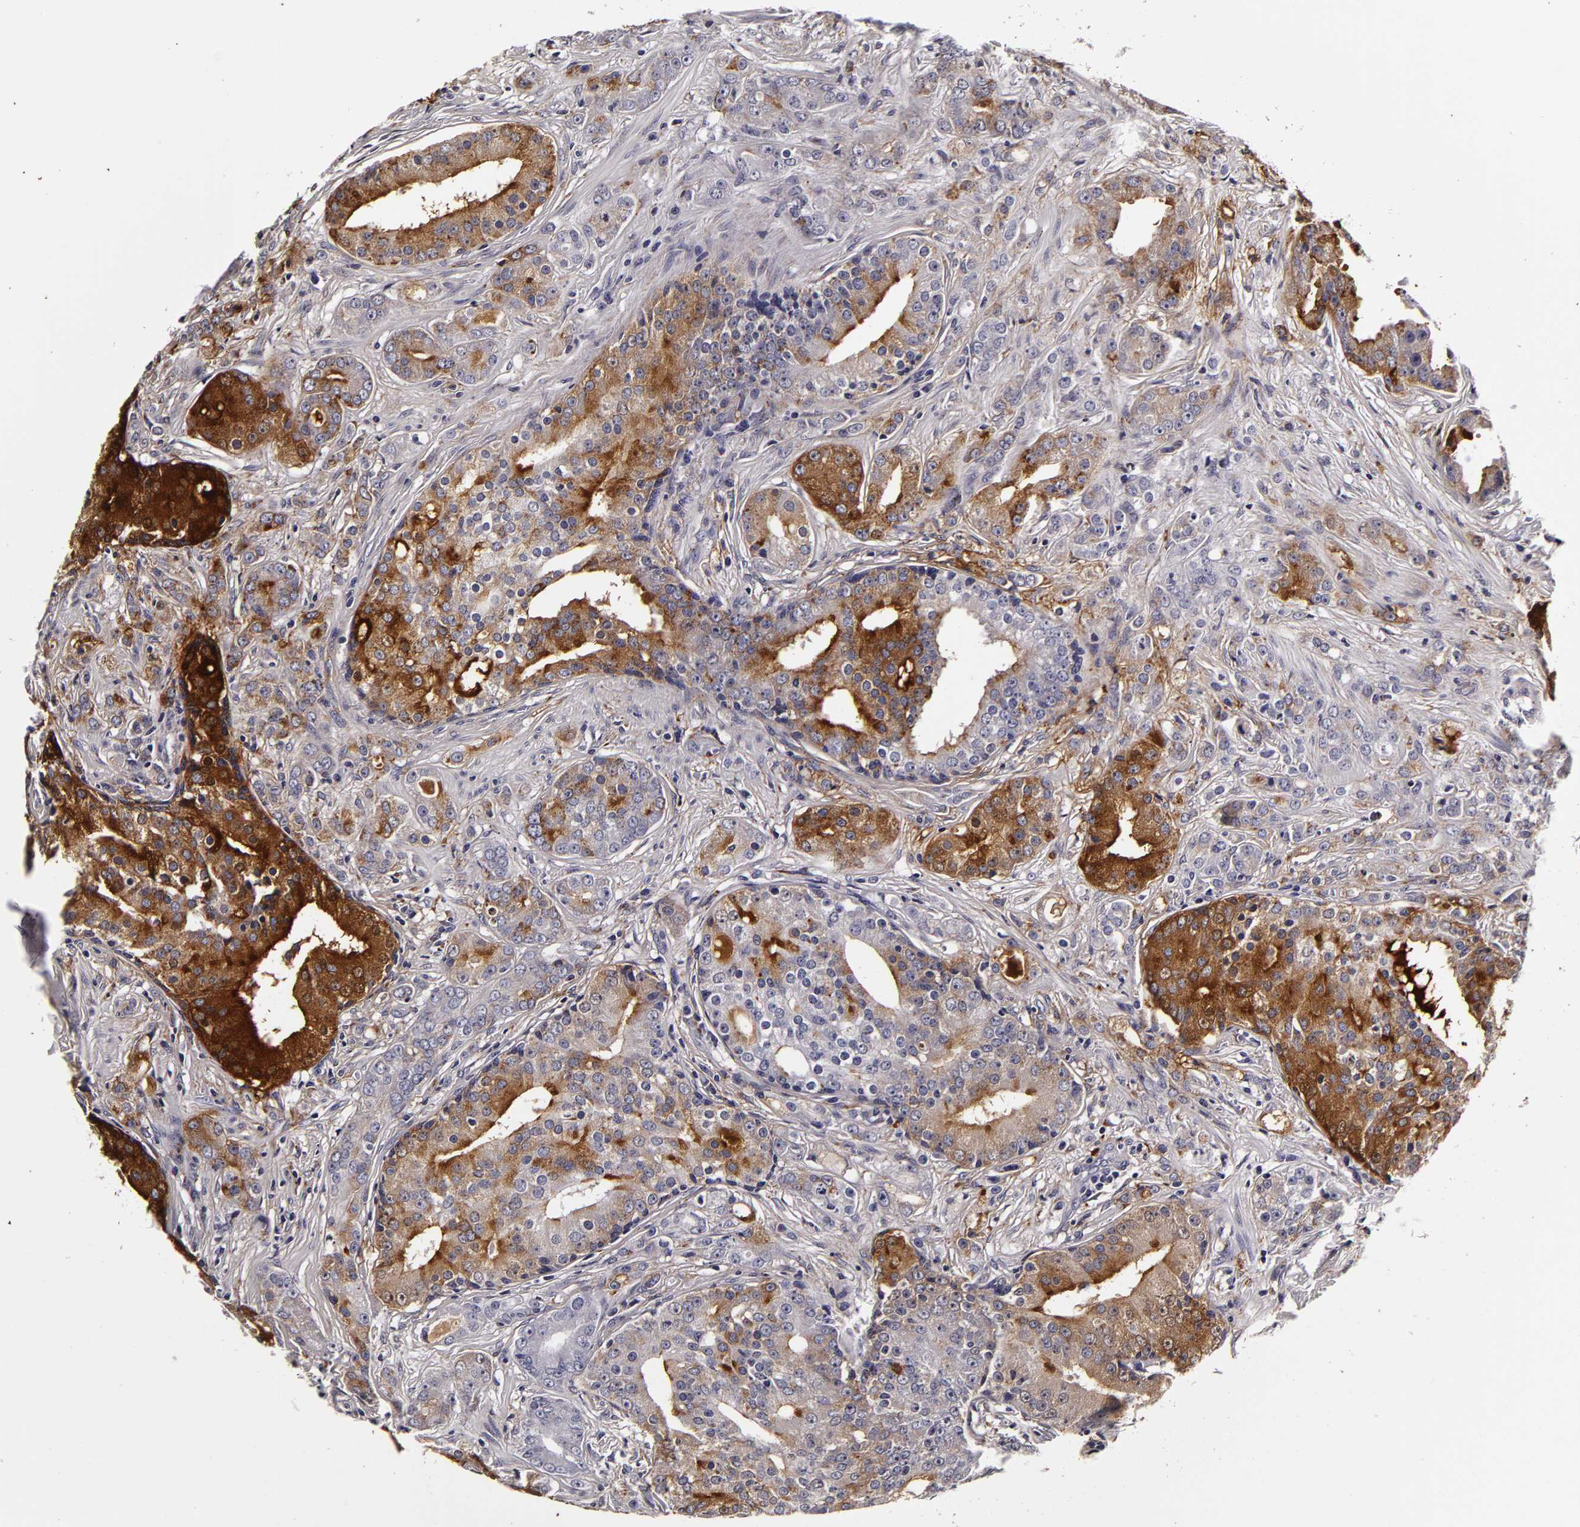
{"staining": {"intensity": "moderate", "quantity": "25%-75%", "location": "cytoplasmic/membranous"}, "tissue": "prostate cancer", "cell_type": "Tumor cells", "image_type": "cancer", "snomed": [{"axis": "morphology", "description": "Adenocarcinoma, Medium grade"}, {"axis": "topography", "description": "Prostate"}], "caption": "Immunohistochemistry (IHC) of human prostate adenocarcinoma (medium-grade) exhibits medium levels of moderate cytoplasmic/membranous staining in approximately 25%-75% of tumor cells. (DAB IHC with brightfield microscopy, high magnification).", "gene": "LGALS3BP", "patient": {"sex": "male", "age": 59}}